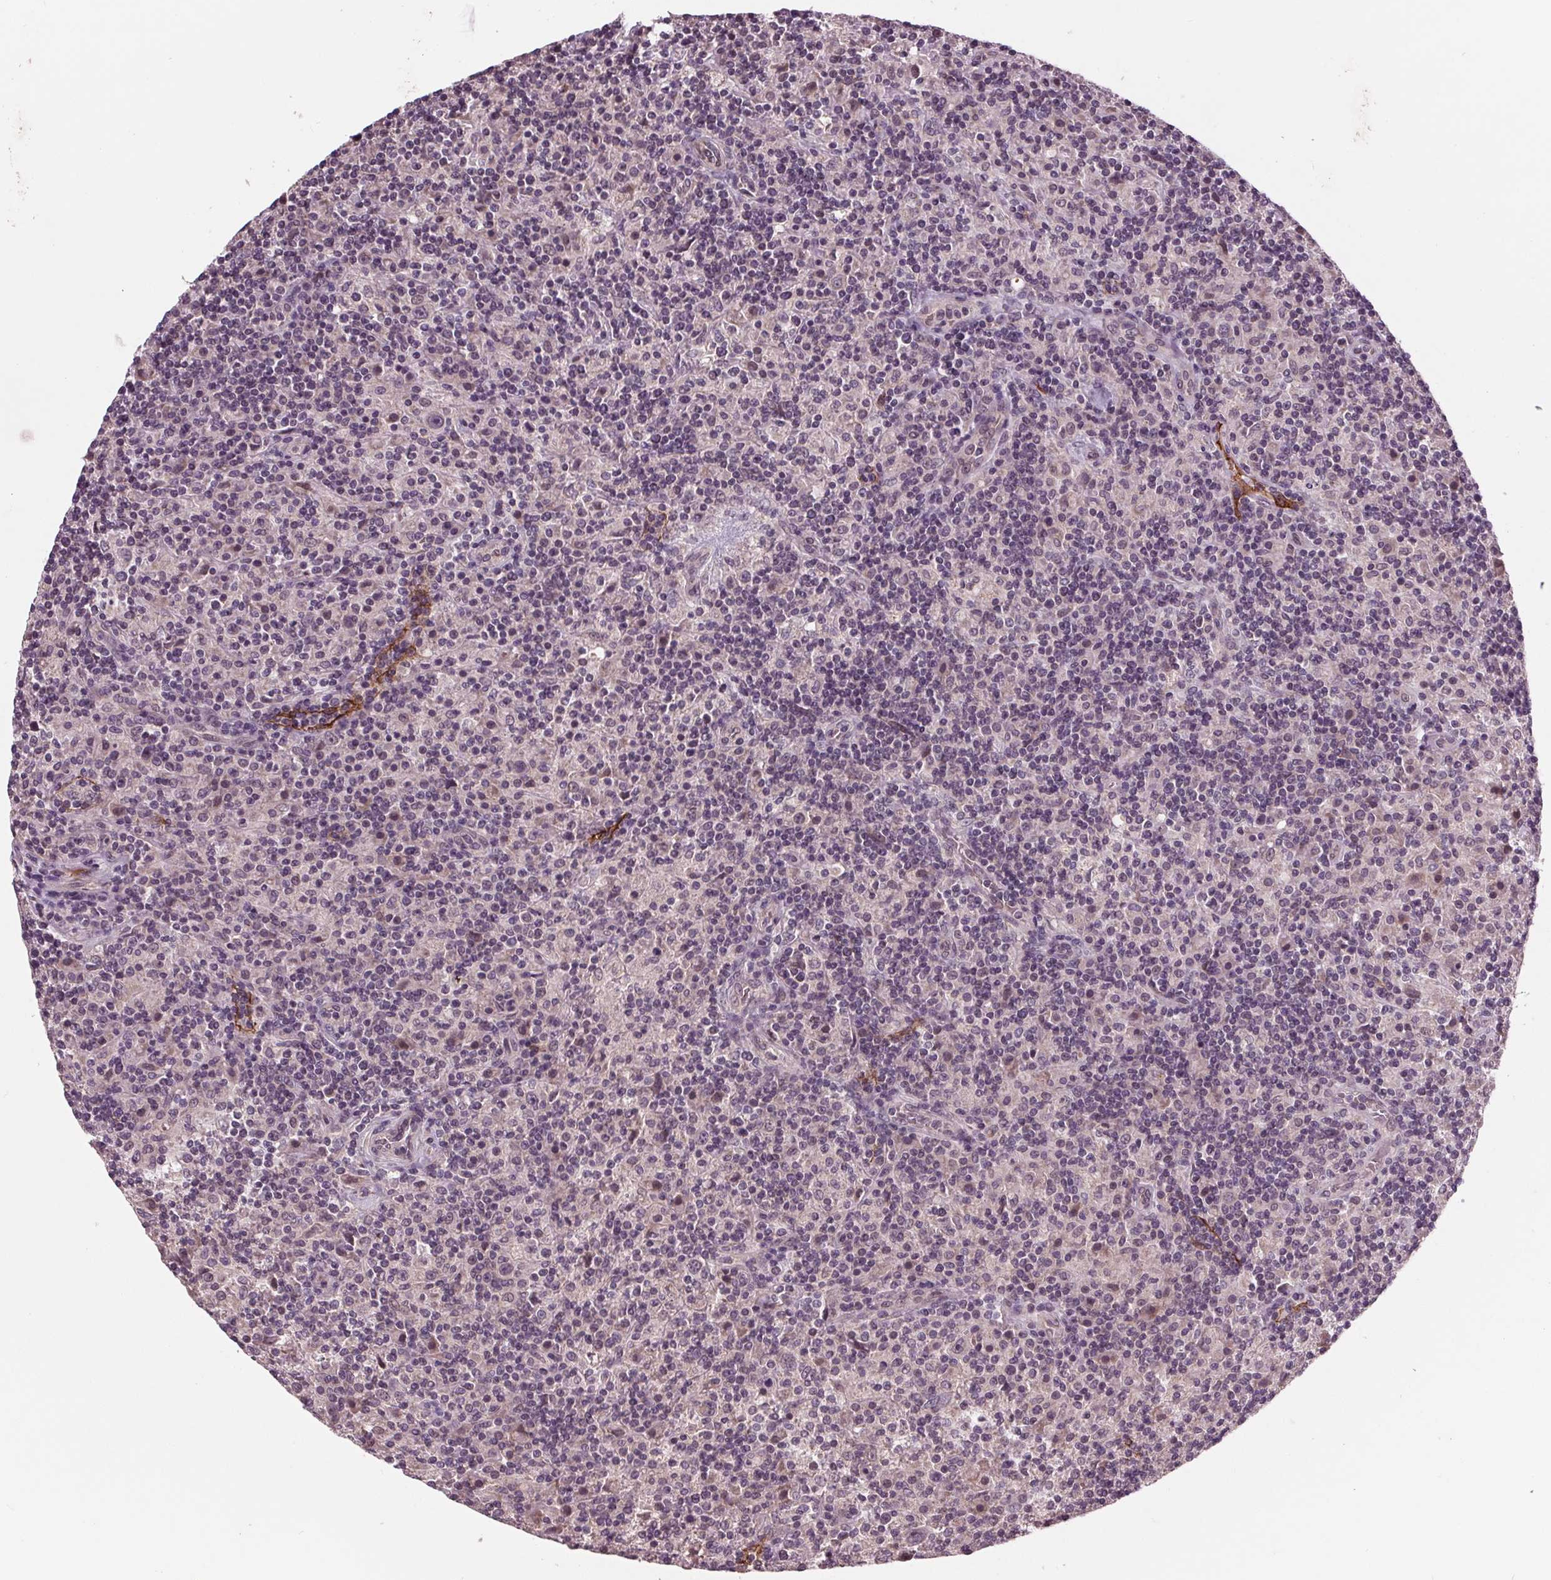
{"staining": {"intensity": "negative", "quantity": "none", "location": "none"}, "tissue": "lymphoma", "cell_type": "Tumor cells", "image_type": "cancer", "snomed": [{"axis": "morphology", "description": "Hodgkin's disease, NOS"}, {"axis": "topography", "description": "Lymph node"}], "caption": "There is no significant expression in tumor cells of lymphoma. (Stains: DAB (3,3'-diaminobenzidine) immunohistochemistry with hematoxylin counter stain, Microscopy: brightfield microscopy at high magnification).", "gene": "MAPK8", "patient": {"sex": "male", "age": 70}}